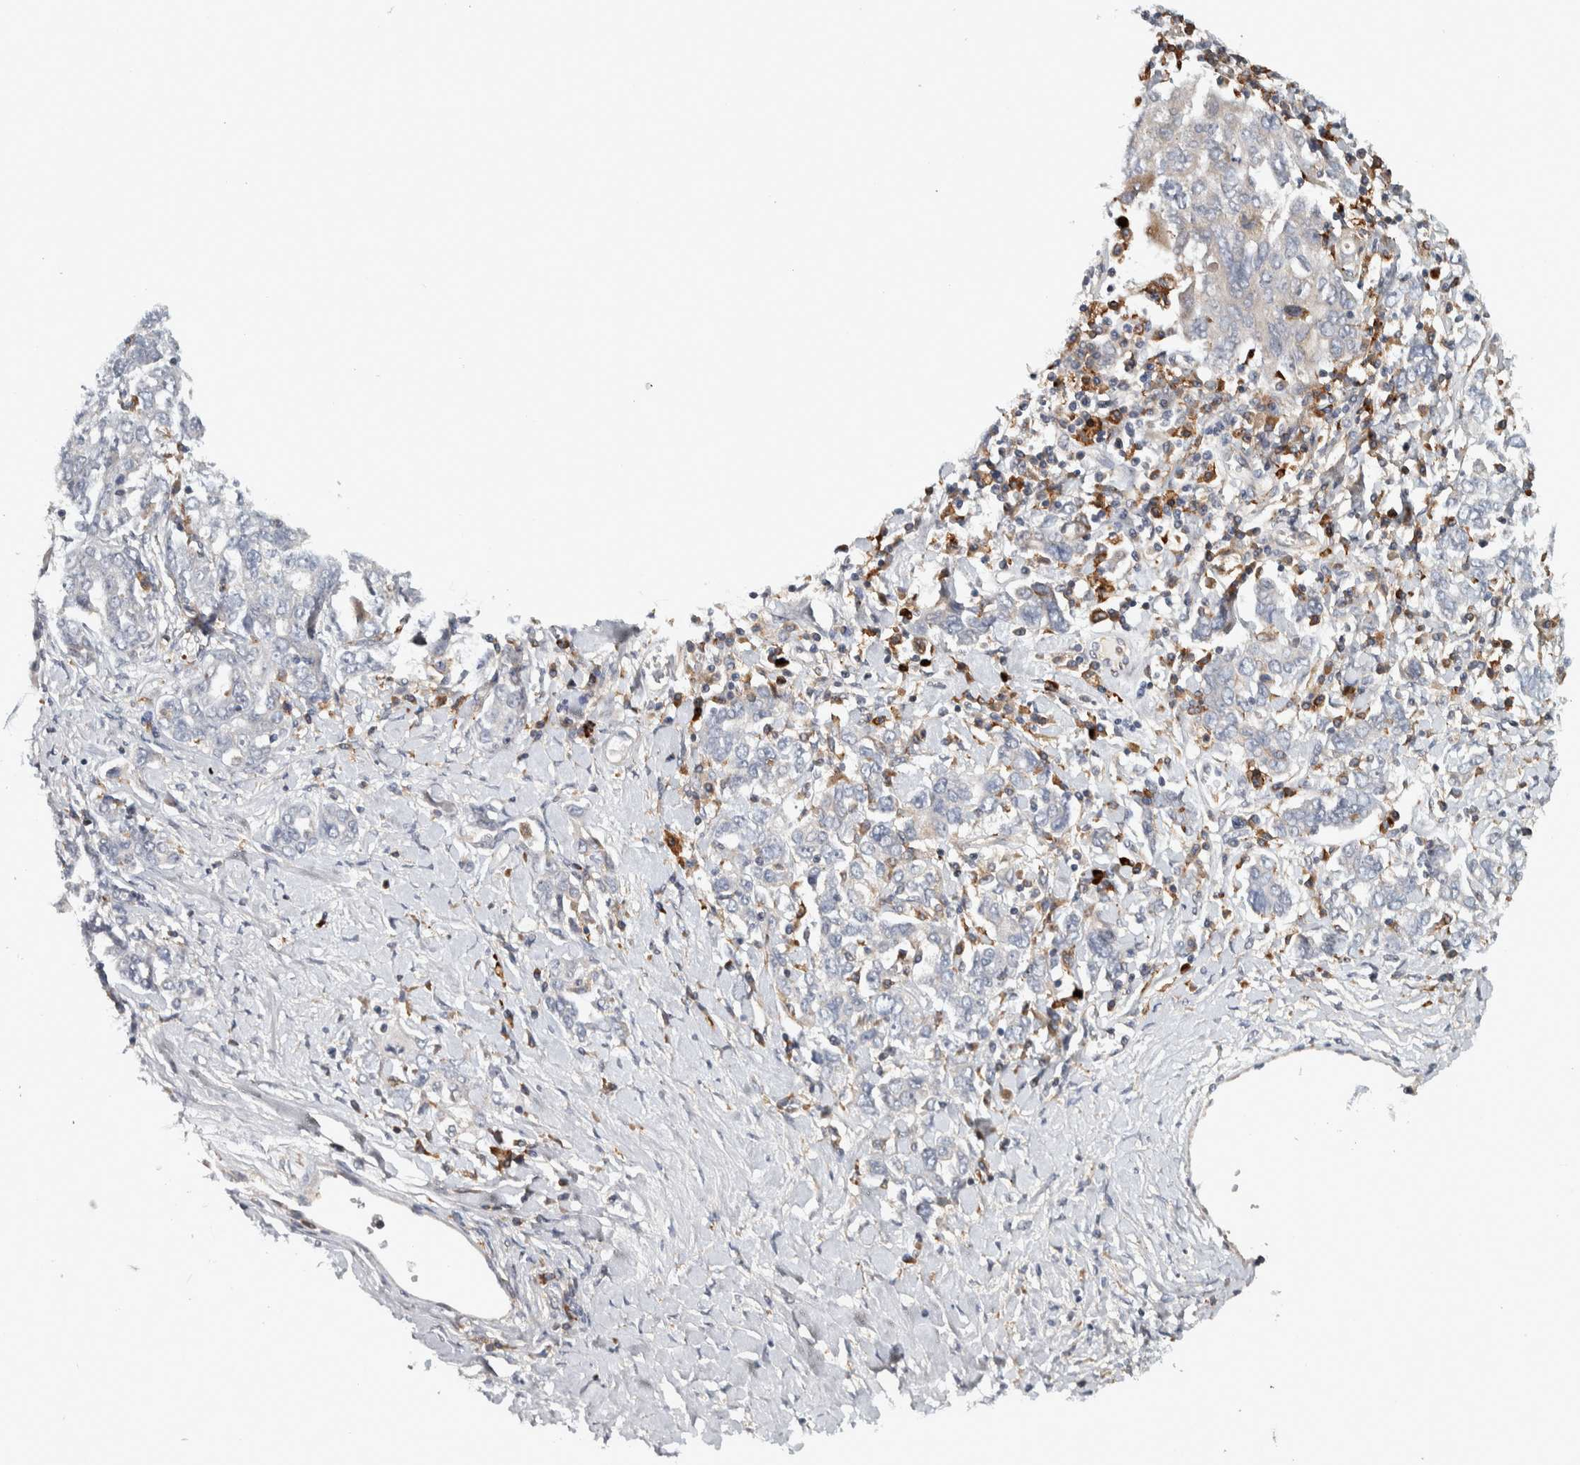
{"staining": {"intensity": "negative", "quantity": "none", "location": "none"}, "tissue": "ovarian cancer", "cell_type": "Tumor cells", "image_type": "cancer", "snomed": [{"axis": "morphology", "description": "Carcinoma, endometroid"}, {"axis": "topography", "description": "Ovary"}], "caption": "Immunohistochemical staining of human ovarian cancer (endometroid carcinoma) demonstrates no significant staining in tumor cells. (Brightfield microscopy of DAB (3,3'-diaminobenzidine) IHC at high magnification).", "gene": "ADPRM", "patient": {"sex": "female", "age": 62}}